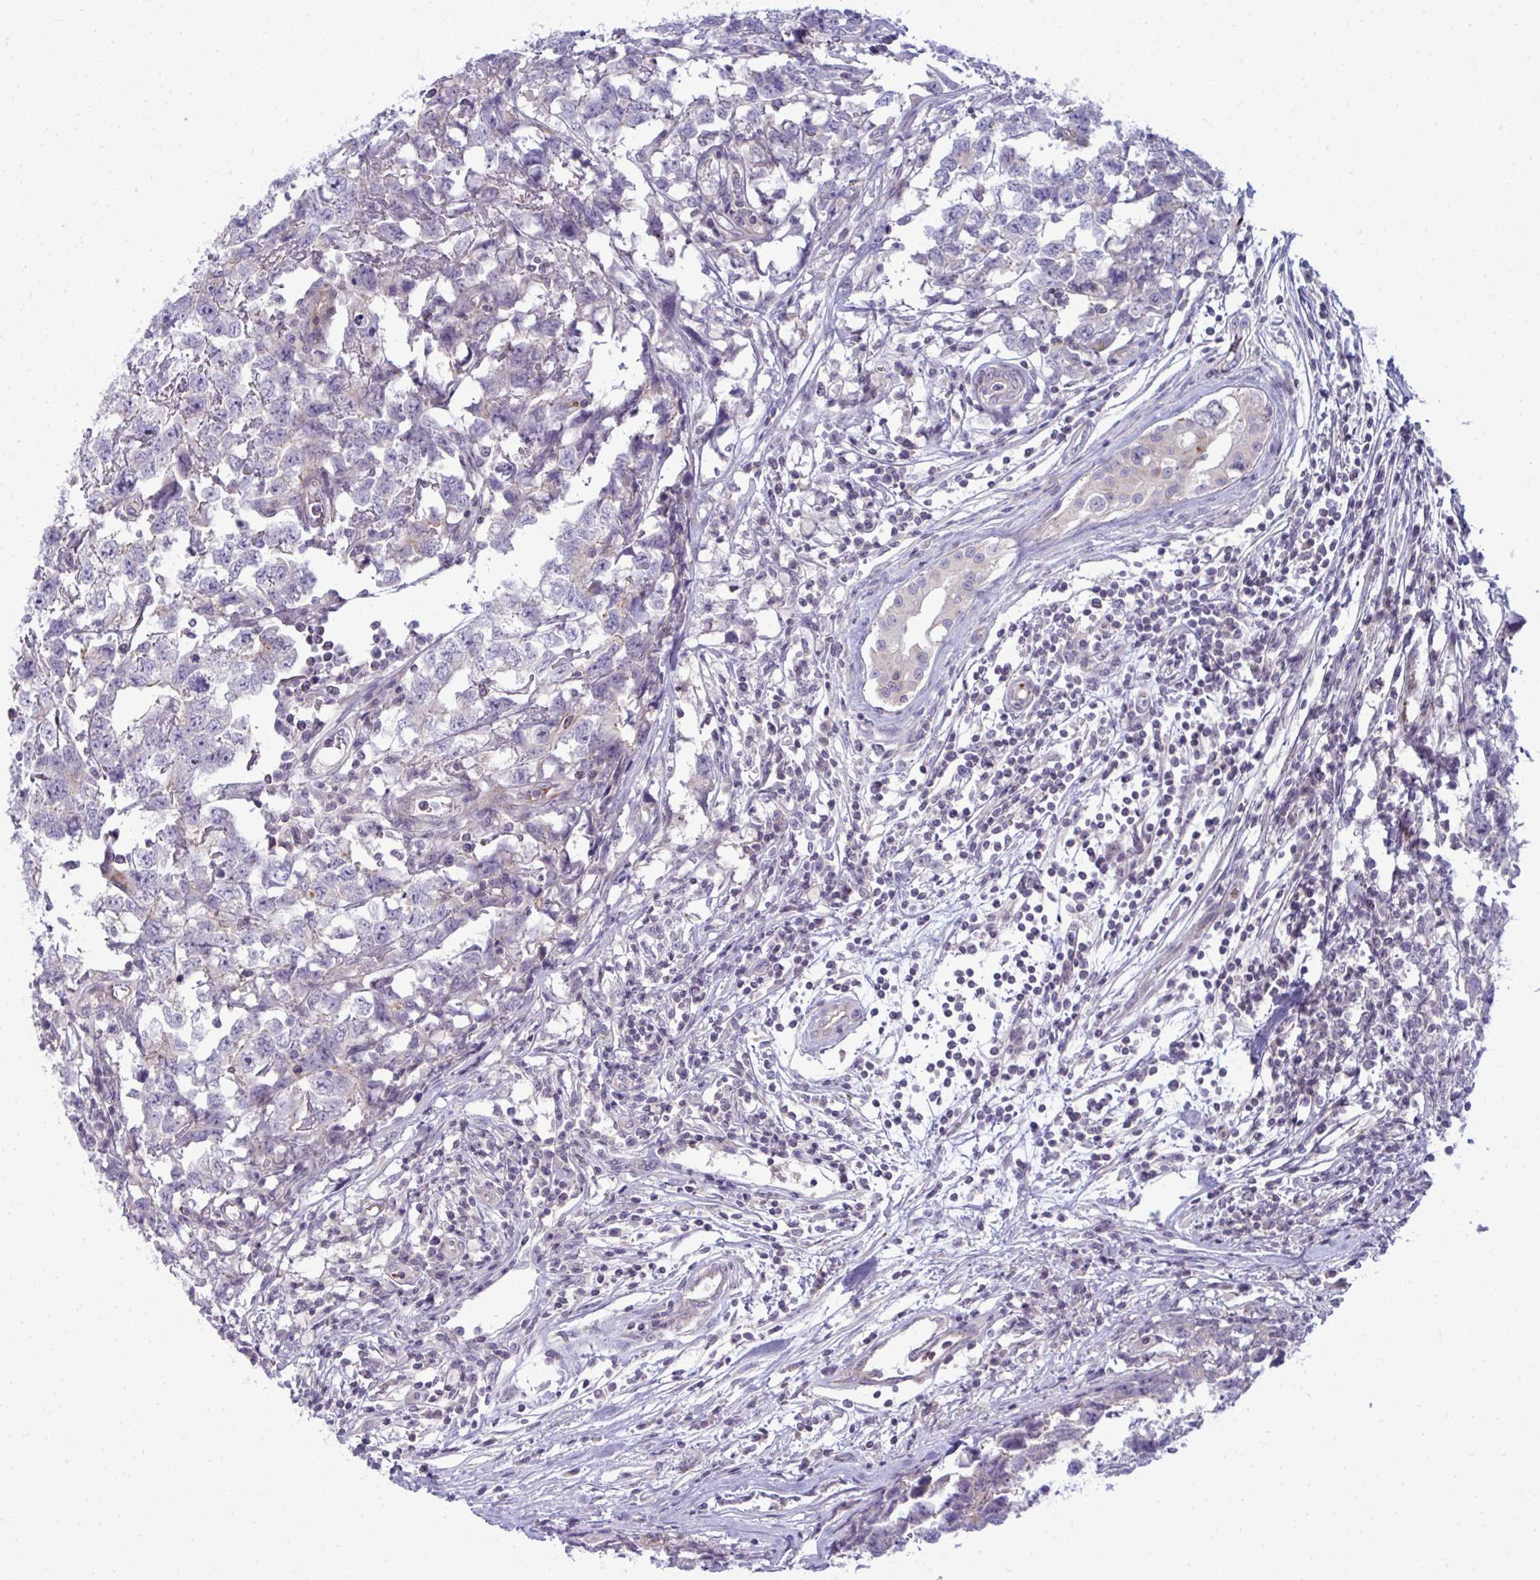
{"staining": {"intensity": "negative", "quantity": "none", "location": "none"}, "tissue": "testis cancer", "cell_type": "Tumor cells", "image_type": "cancer", "snomed": [{"axis": "morphology", "description": "Carcinoma, Embryonal, NOS"}, {"axis": "topography", "description": "Testis"}], "caption": "Tumor cells show no significant protein staining in testis cancer. Nuclei are stained in blue.", "gene": "SLC14A1", "patient": {"sex": "male", "age": 22}}